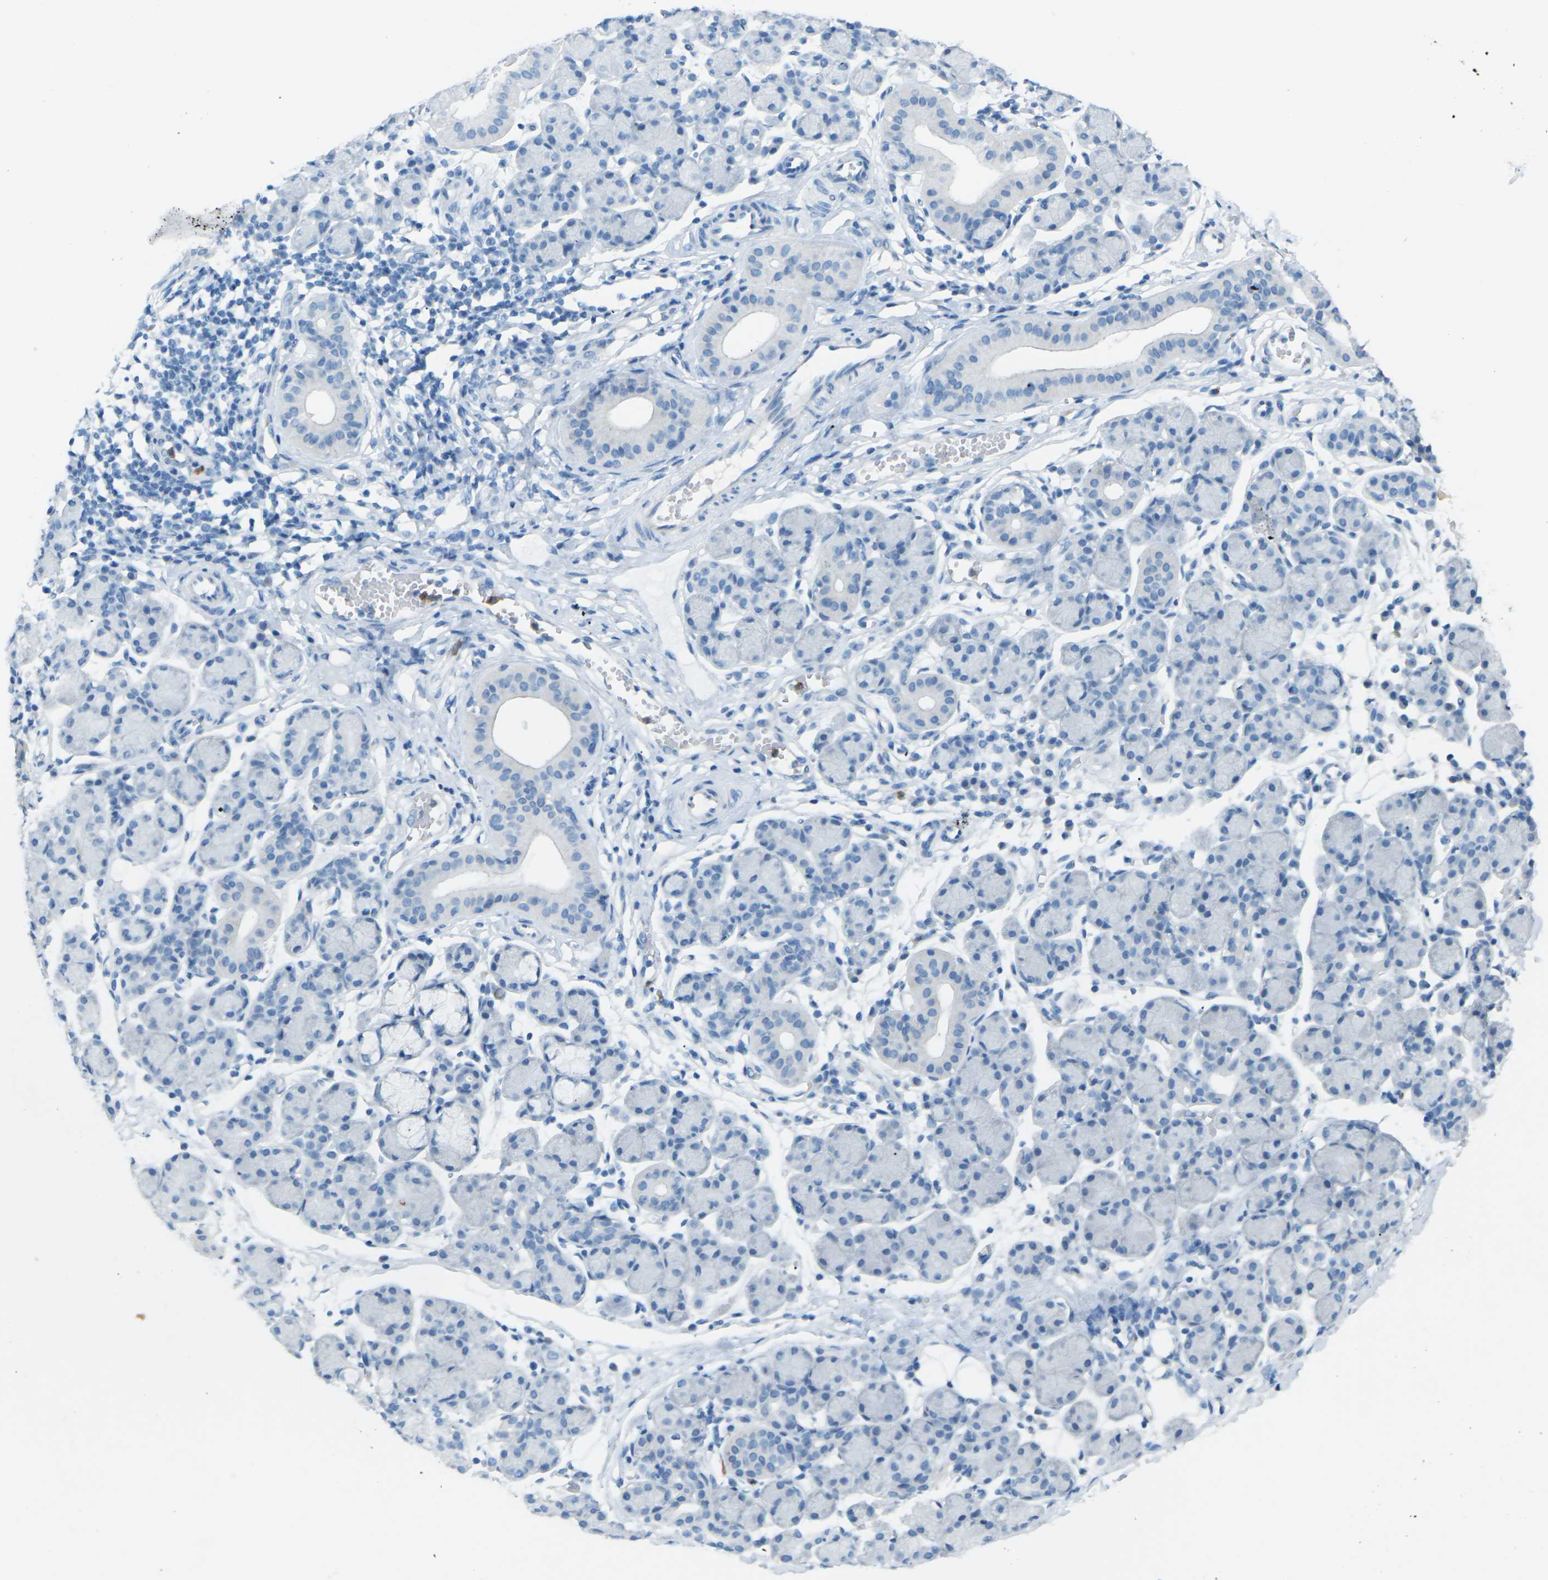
{"staining": {"intensity": "negative", "quantity": "none", "location": "none"}, "tissue": "salivary gland", "cell_type": "Glandular cells", "image_type": "normal", "snomed": [{"axis": "morphology", "description": "Normal tissue, NOS"}, {"axis": "morphology", "description": "Inflammation, NOS"}, {"axis": "topography", "description": "Lymph node"}, {"axis": "topography", "description": "Salivary gland"}], "caption": "Protein analysis of benign salivary gland displays no significant staining in glandular cells.", "gene": "CDH16", "patient": {"sex": "male", "age": 3}}